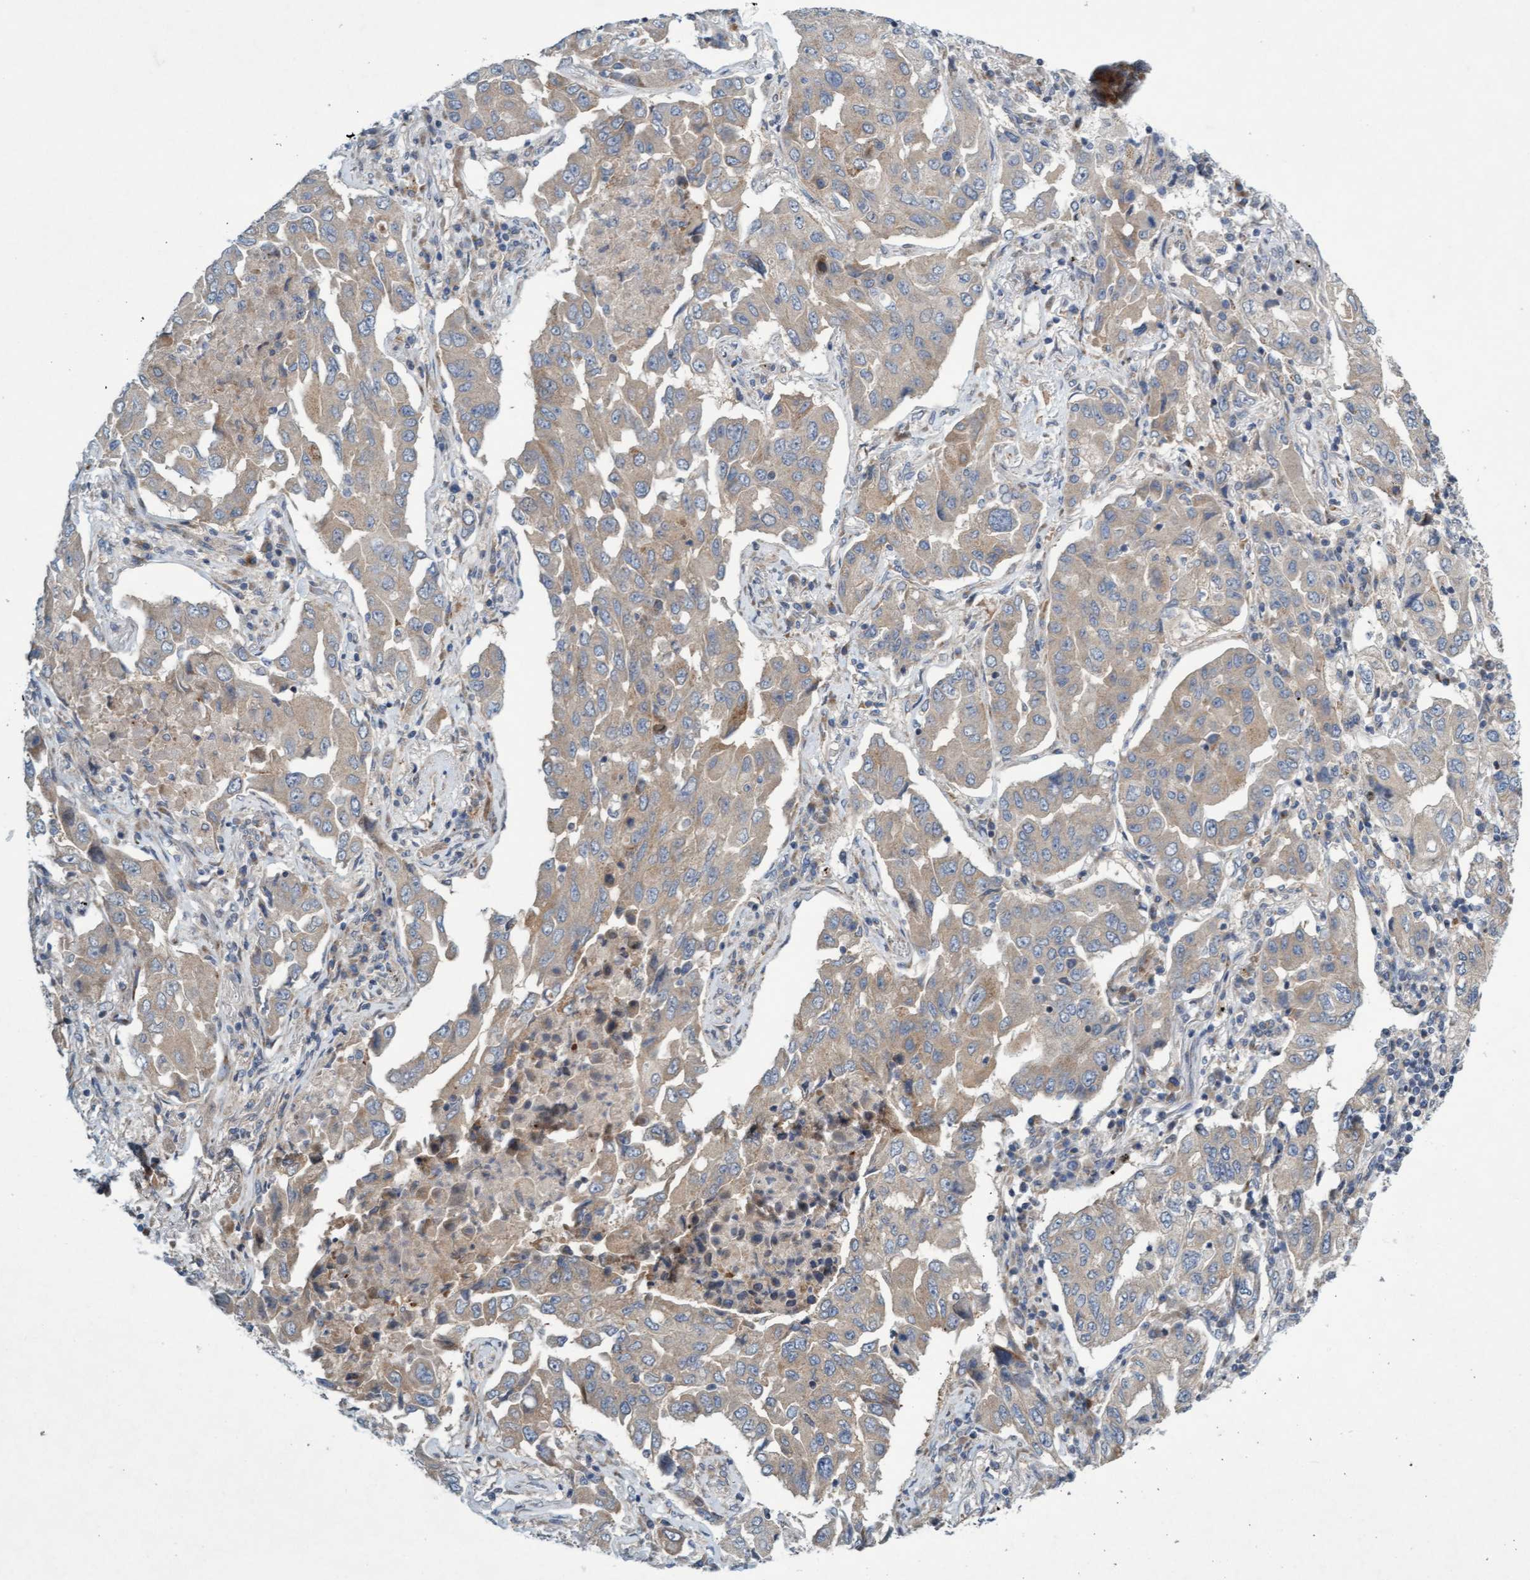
{"staining": {"intensity": "weak", "quantity": "25%-75%", "location": "cytoplasmic/membranous"}, "tissue": "lung cancer", "cell_type": "Tumor cells", "image_type": "cancer", "snomed": [{"axis": "morphology", "description": "Adenocarcinoma, NOS"}, {"axis": "topography", "description": "Lung"}], "caption": "IHC micrograph of neoplastic tissue: lung cancer stained using IHC demonstrates low levels of weak protein expression localized specifically in the cytoplasmic/membranous of tumor cells, appearing as a cytoplasmic/membranous brown color.", "gene": "DDHD2", "patient": {"sex": "female", "age": 65}}